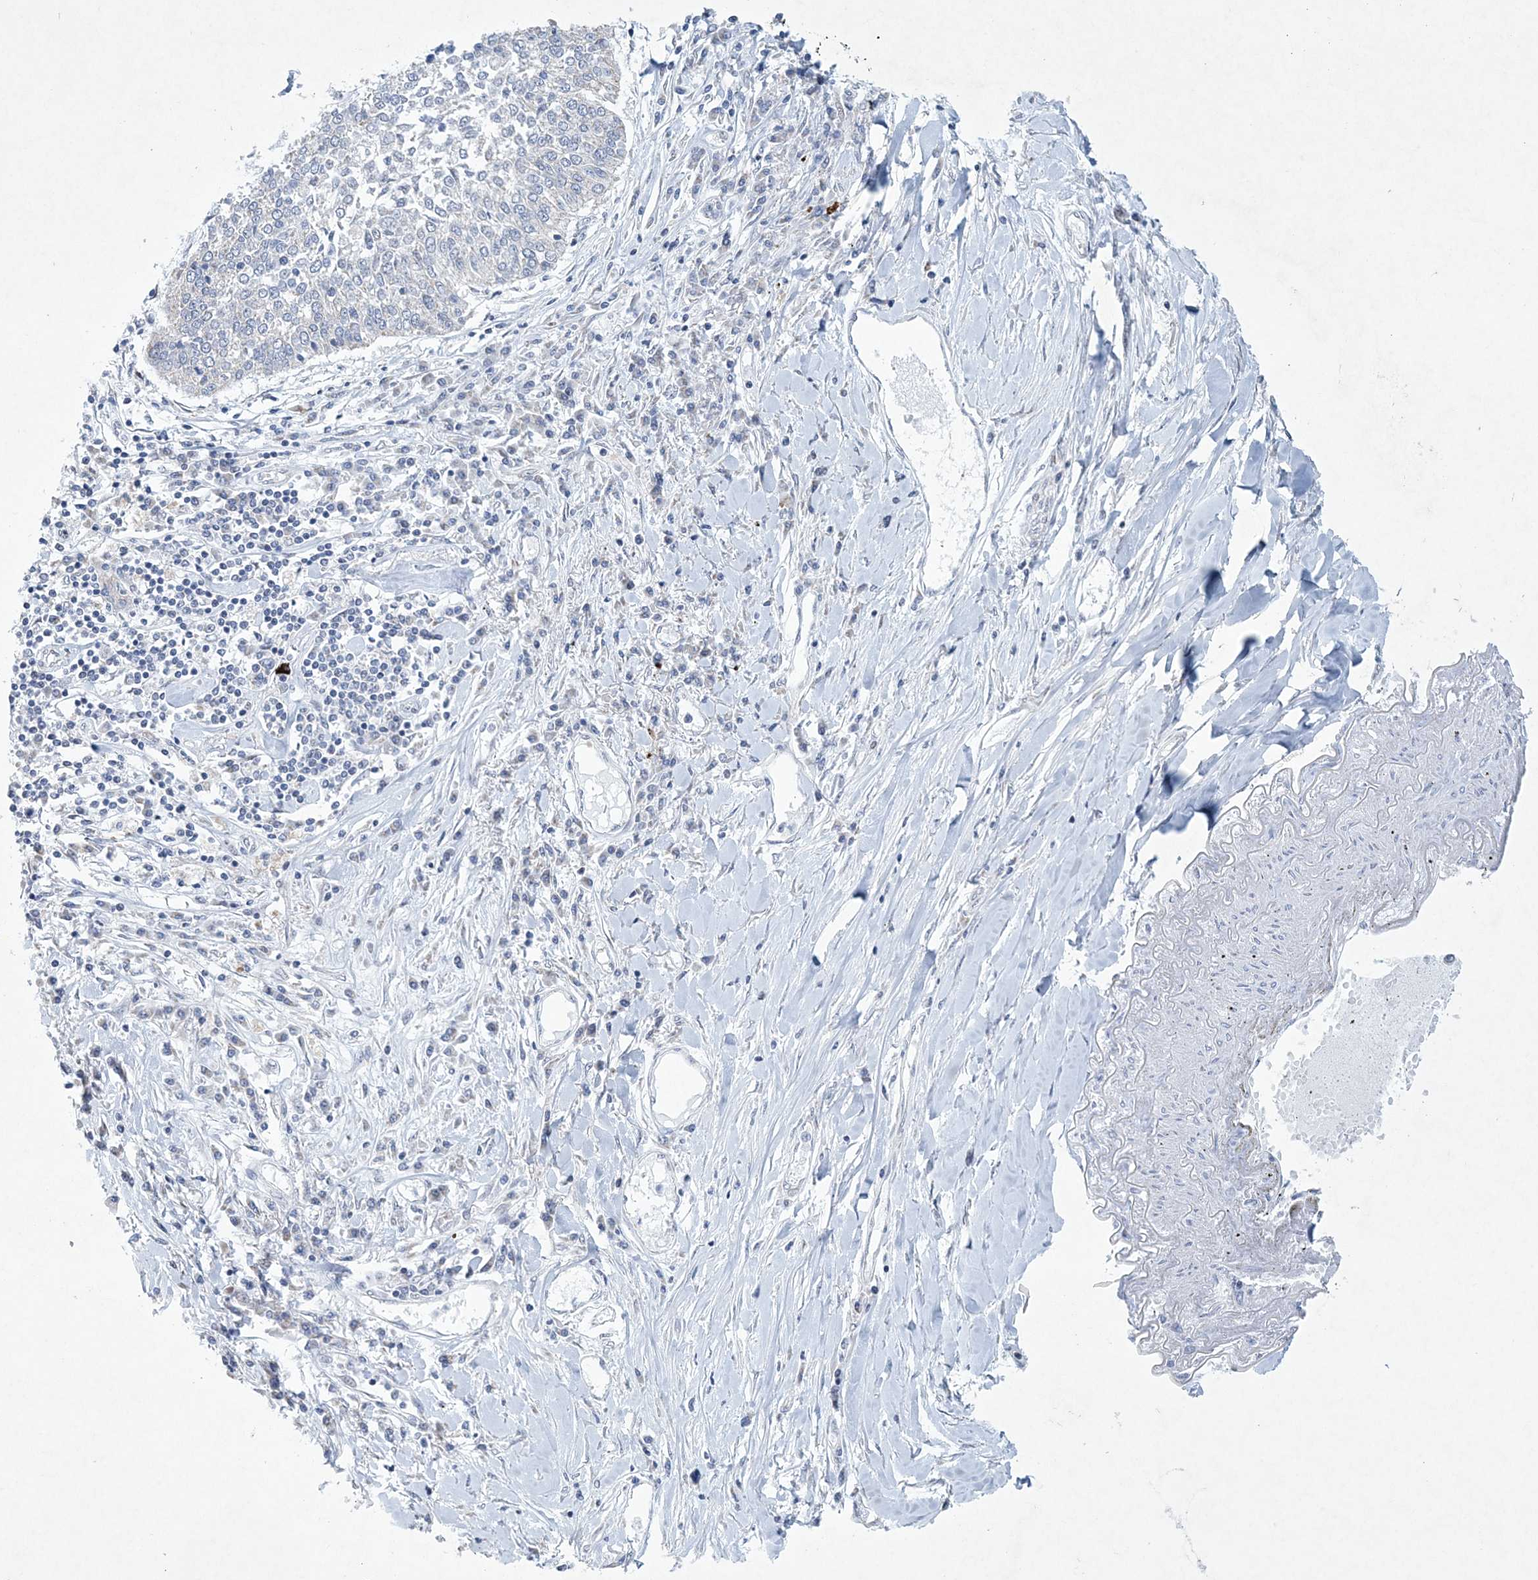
{"staining": {"intensity": "negative", "quantity": "none", "location": "none"}, "tissue": "lung cancer", "cell_type": "Tumor cells", "image_type": "cancer", "snomed": [{"axis": "morphology", "description": "Normal tissue, NOS"}, {"axis": "morphology", "description": "Squamous cell carcinoma, NOS"}, {"axis": "topography", "description": "Cartilage tissue"}, {"axis": "topography", "description": "Bronchus"}, {"axis": "topography", "description": "Lung"}, {"axis": "topography", "description": "Peripheral nerve tissue"}], "caption": "The immunohistochemistry histopathology image has no significant staining in tumor cells of lung cancer tissue.", "gene": "CES4A", "patient": {"sex": "female", "age": 49}}